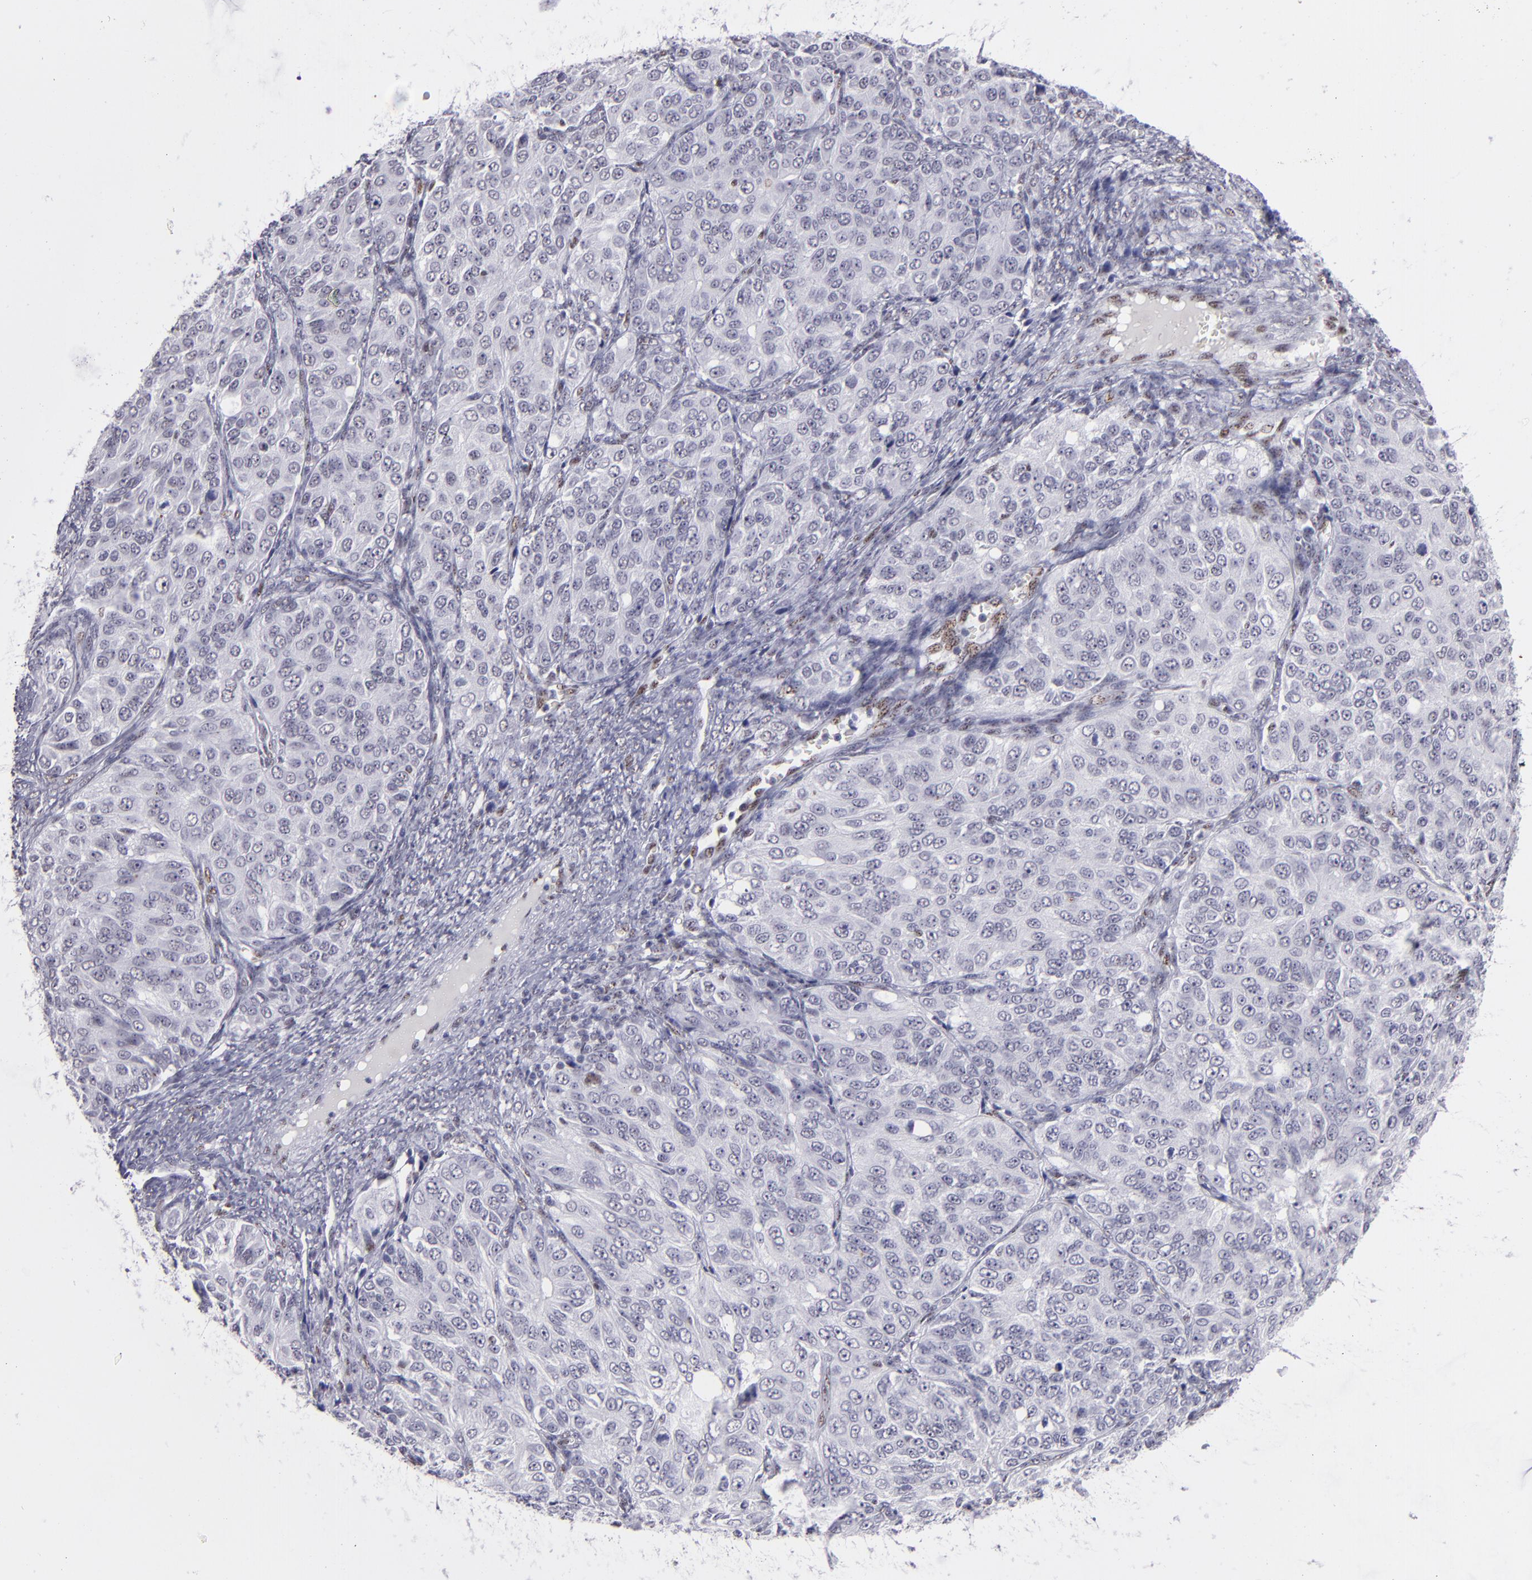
{"staining": {"intensity": "negative", "quantity": "none", "location": "none"}, "tissue": "ovarian cancer", "cell_type": "Tumor cells", "image_type": "cancer", "snomed": [{"axis": "morphology", "description": "Carcinoma, endometroid"}, {"axis": "topography", "description": "Ovary"}], "caption": "Immunohistochemical staining of human ovarian cancer (endometroid carcinoma) reveals no significant staining in tumor cells.", "gene": "TOP3A", "patient": {"sex": "female", "age": 51}}